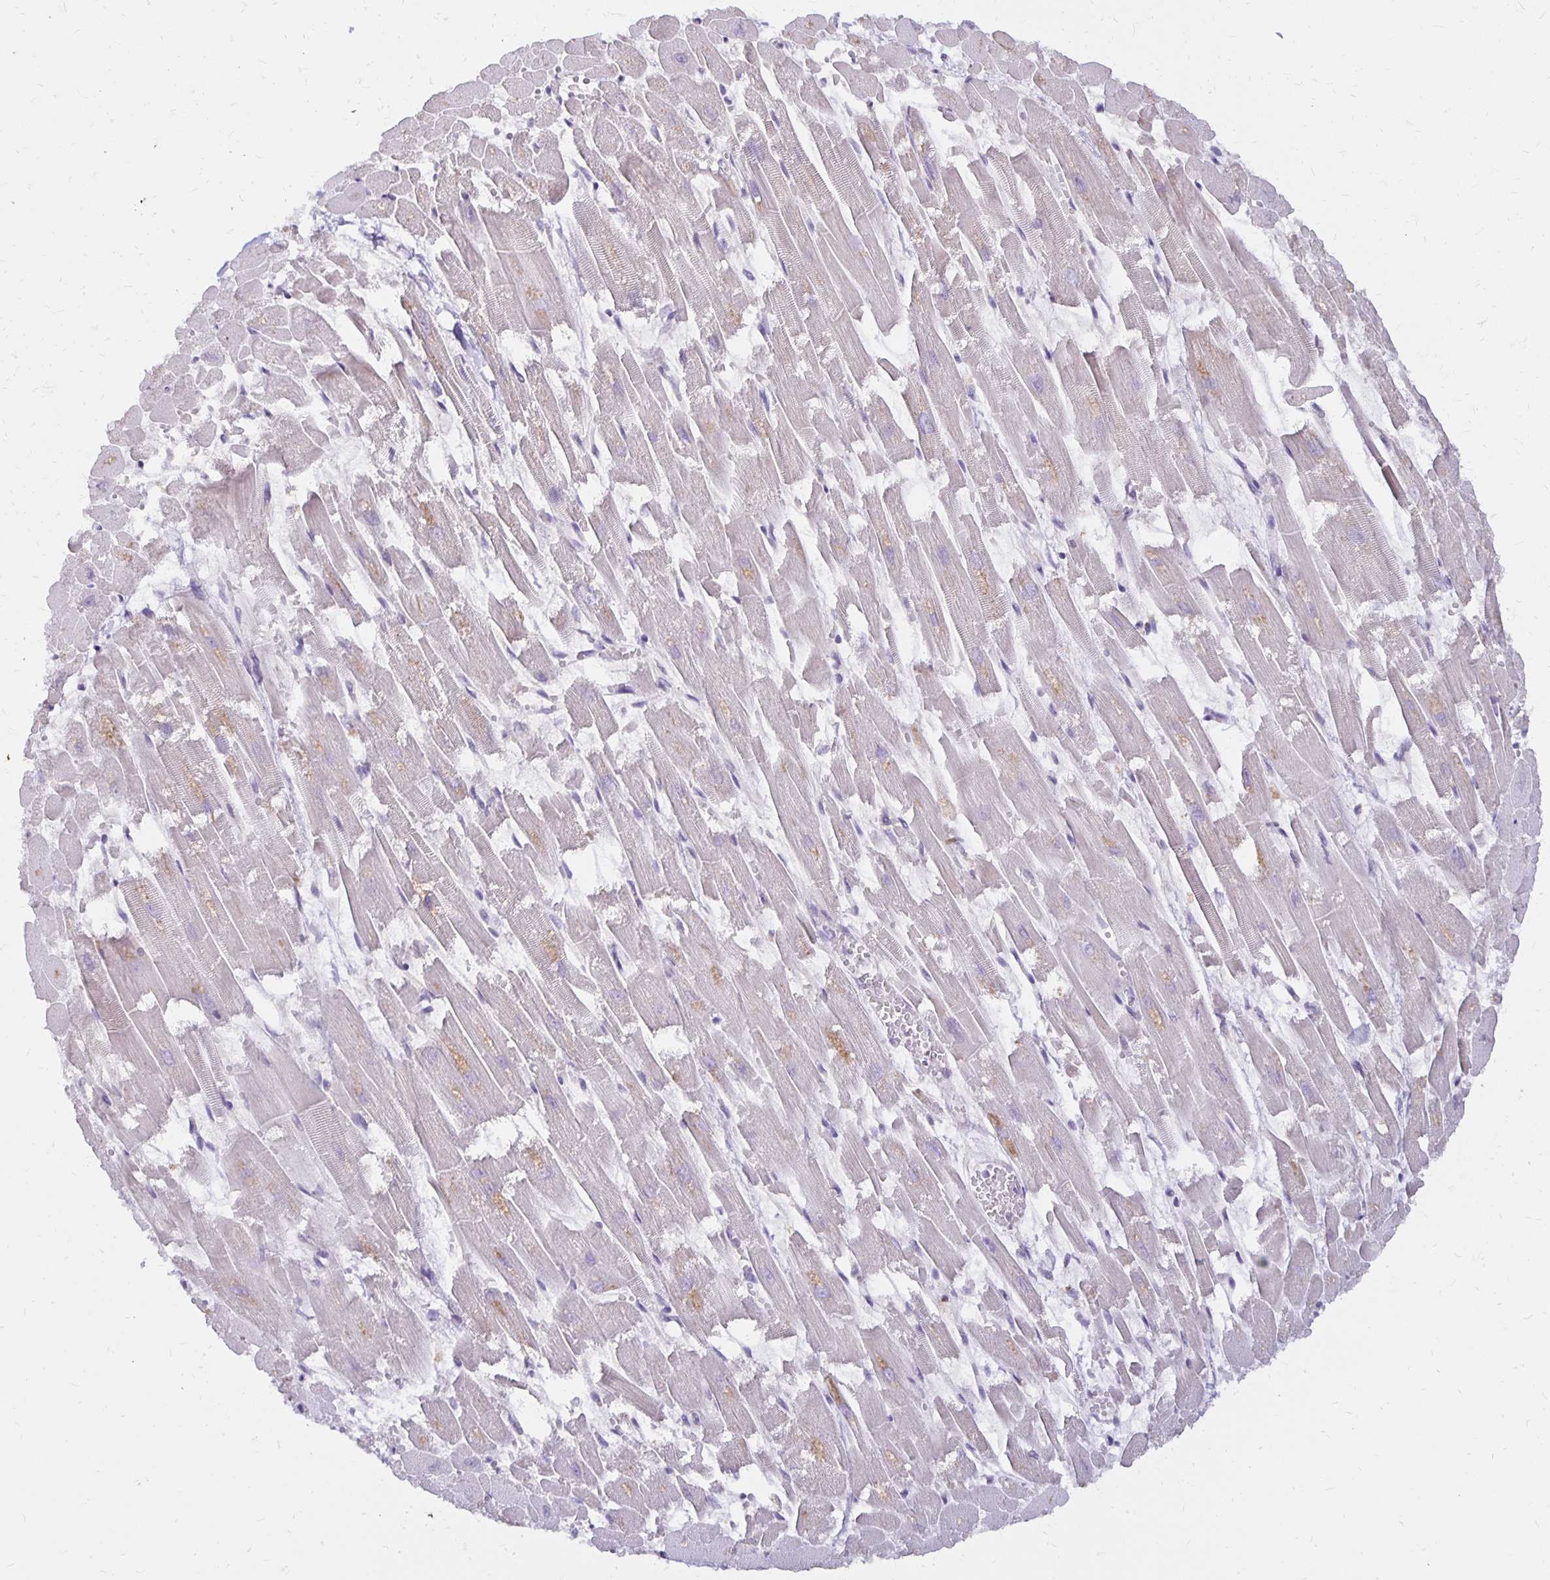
{"staining": {"intensity": "weak", "quantity": "<25%", "location": "cytoplasmic/membranous"}, "tissue": "heart muscle", "cell_type": "Cardiomyocytes", "image_type": "normal", "snomed": [{"axis": "morphology", "description": "Normal tissue, NOS"}, {"axis": "topography", "description": "Heart"}], "caption": "This image is of benign heart muscle stained with immunohistochemistry to label a protein in brown with the nuclei are counter-stained blue. There is no expression in cardiomyocytes. (Brightfield microscopy of DAB (3,3'-diaminobenzidine) IHC at high magnification).", "gene": "IER3", "patient": {"sex": "female", "age": 52}}